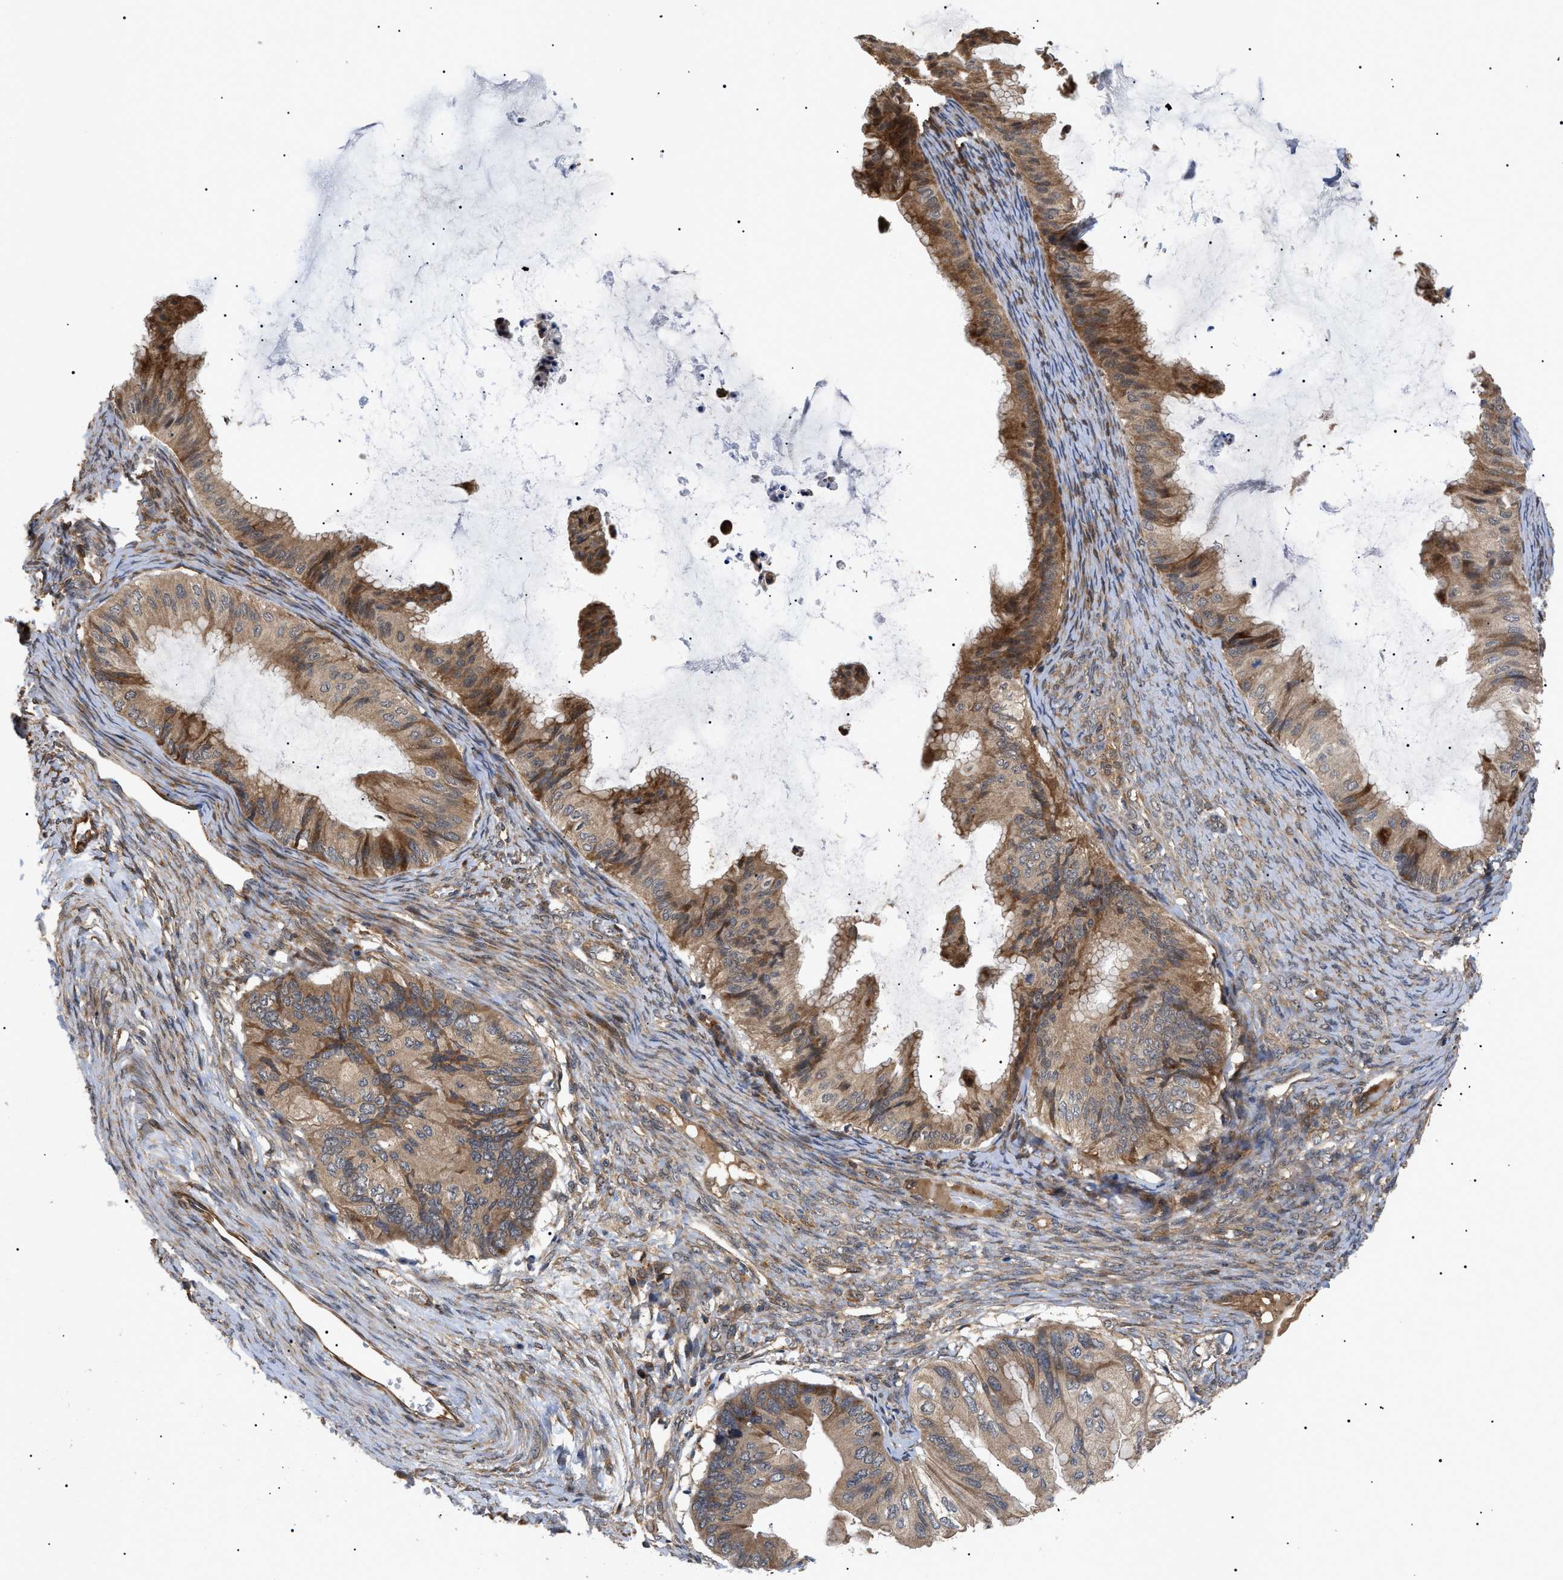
{"staining": {"intensity": "moderate", "quantity": ">75%", "location": "cytoplasmic/membranous"}, "tissue": "ovarian cancer", "cell_type": "Tumor cells", "image_type": "cancer", "snomed": [{"axis": "morphology", "description": "Cystadenocarcinoma, mucinous, NOS"}, {"axis": "topography", "description": "Ovary"}], "caption": "Ovarian mucinous cystadenocarcinoma stained with DAB (3,3'-diaminobenzidine) immunohistochemistry (IHC) exhibits medium levels of moderate cytoplasmic/membranous expression in approximately >75% of tumor cells. The protein of interest is stained brown, and the nuclei are stained in blue (DAB IHC with brightfield microscopy, high magnification).", "gene": "ASTL", "patient": {"sex": "female", "age": 61}}